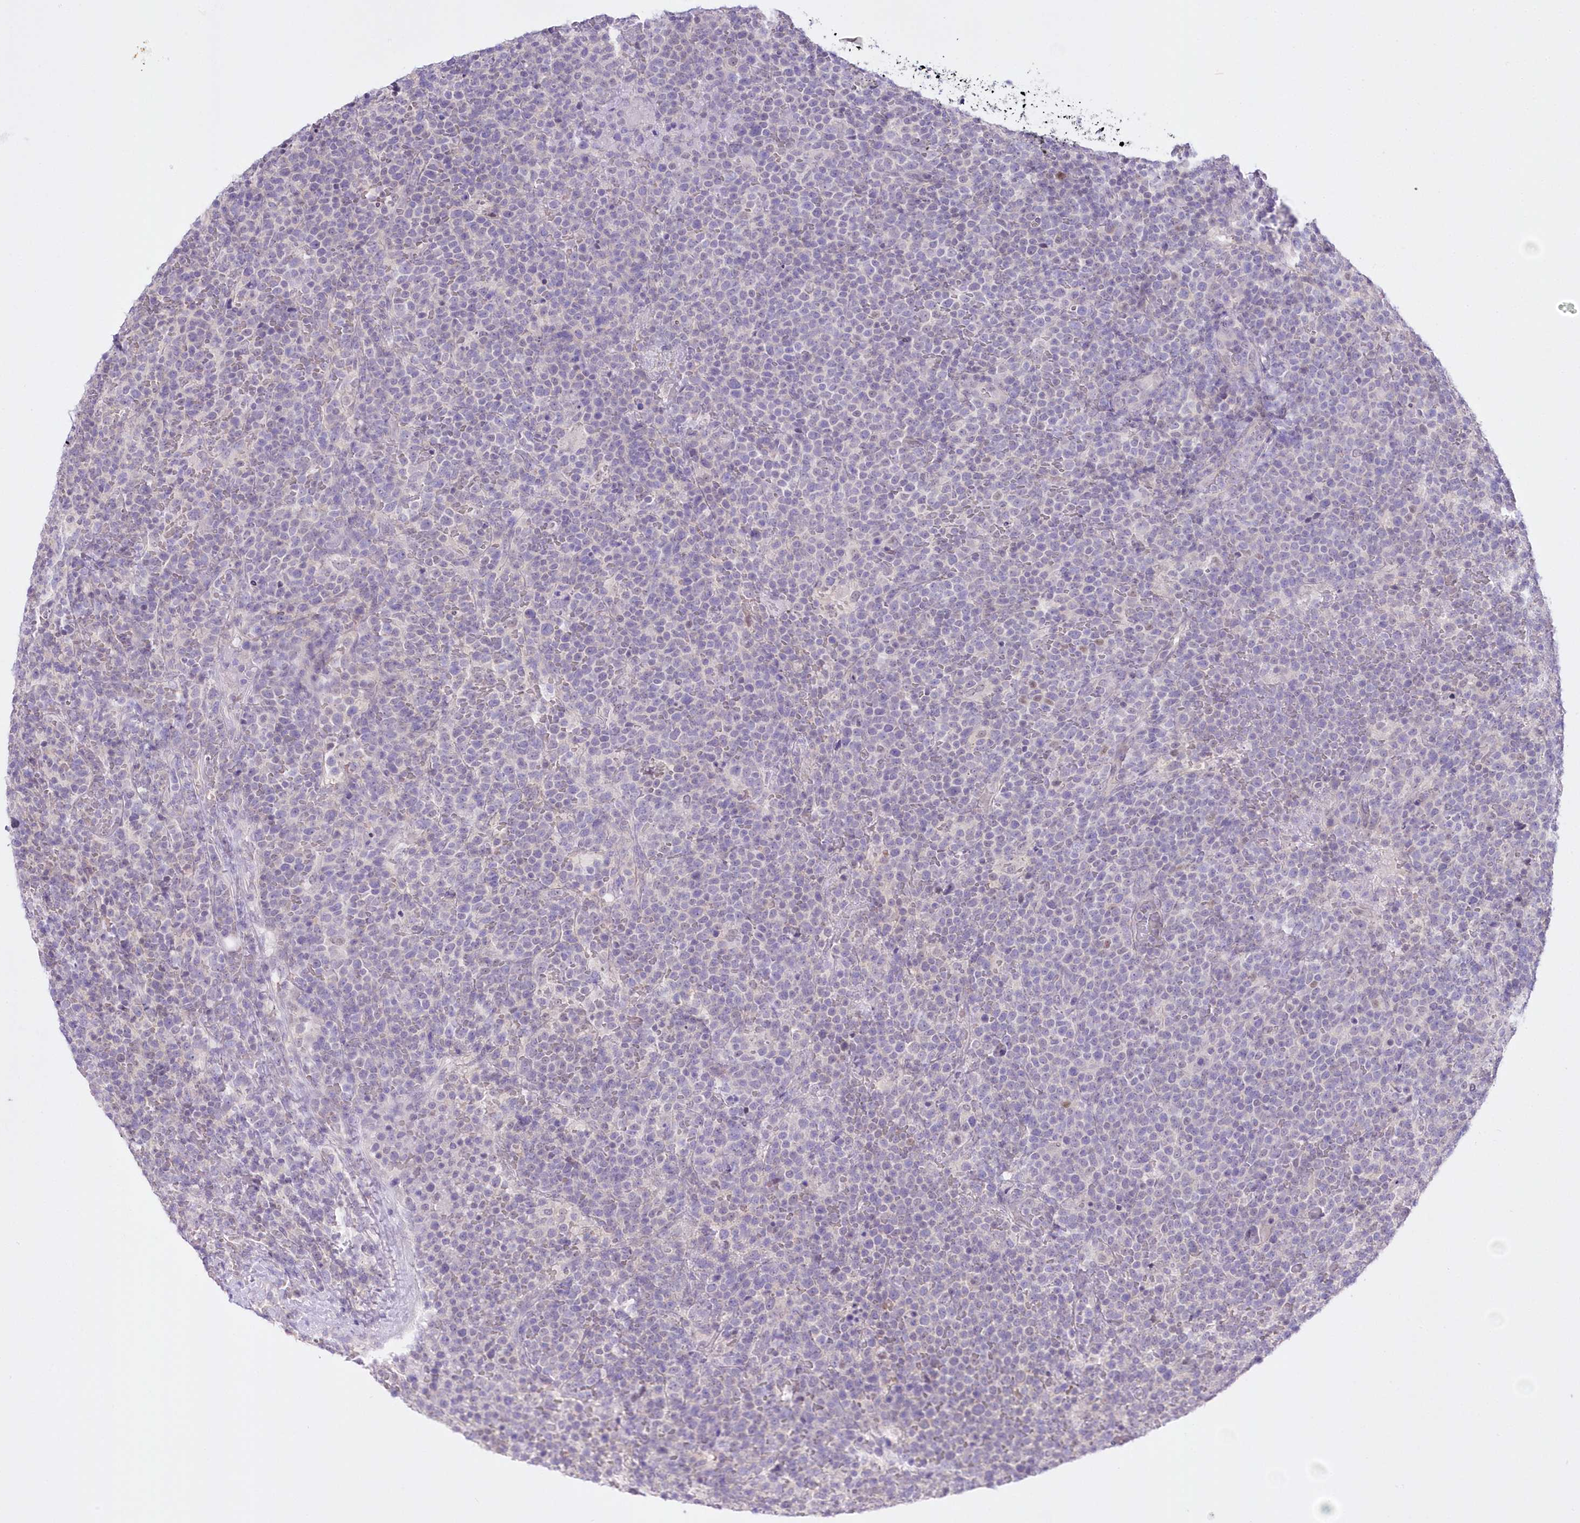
{"staining": {"intensity": "negative", "quantity": "none", "location": "none"}, "tissue": "lymphoma", "cell_type": "Tumor cells", "image_type": "cancer", "snomed": [{"axis": "morphology", "description": "Malignant lymphoma, non-Hodgkin's type, High grade"}, {"axis": "topography", "description": "Lymph node"}], "caption": "Immunohistochemical staining of malignant lymphoma, non-Hodgkin's type (high-grade) reveals no significant staining in tumor cells.", "gene": "UBA6", "patient": {"sex": "male", "age": 61}}